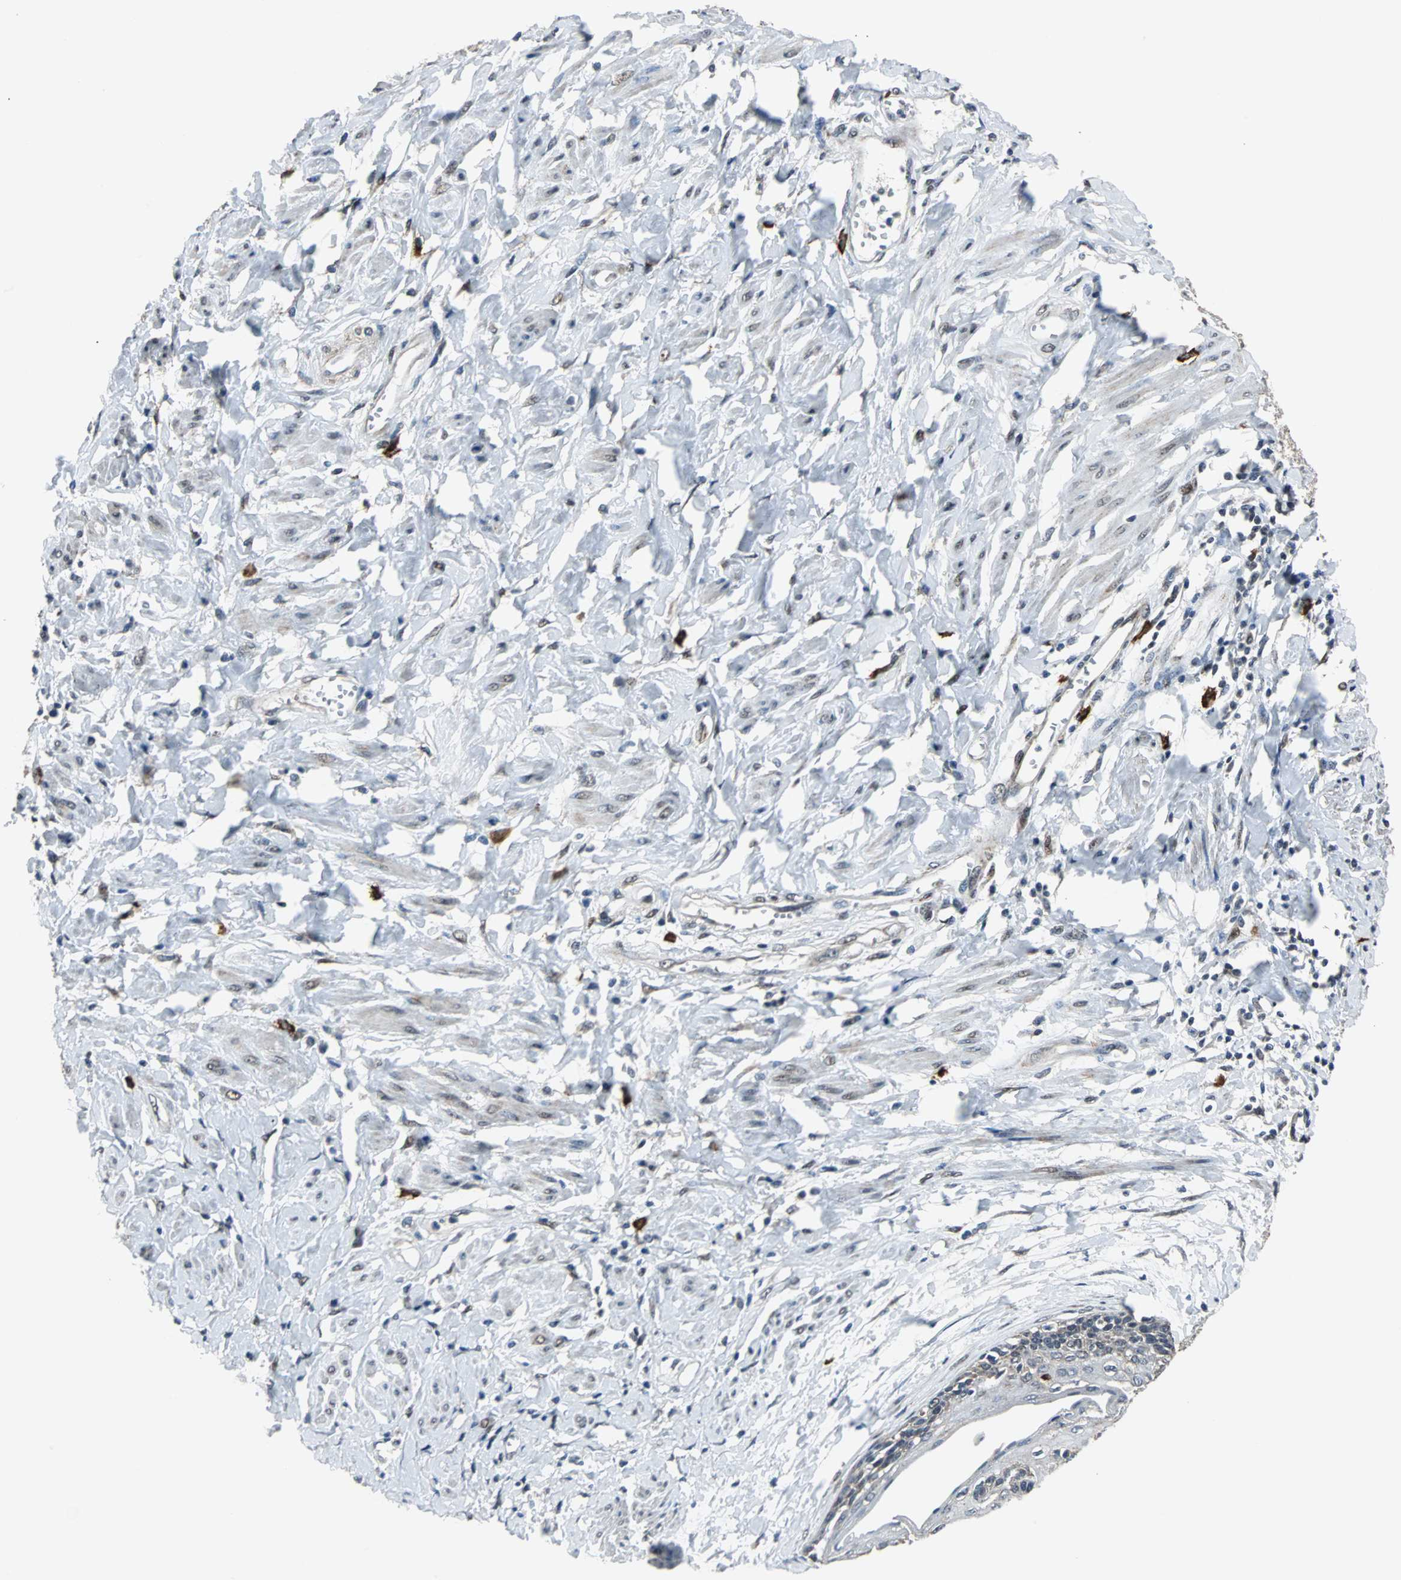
{"staining": {"intensity": "negative", "quantity": "none", "location": "none"}, "tissue": "cervical cancer", "cell_type": "Tumor cells", "image_type": "cancer", "snomed": [{"axis": "morphology", "description": "Squamous cell carcinoma, NOS"}, {"axis": "topography", "description": "Cervix"}], "caption": "A photomicrograph of cervical squamous cell carcinoma stained for a protein exhibits no brown staining in tumor cells.", "gene": "ZHX2", "patient": {"sex": "female", "age": 57}}